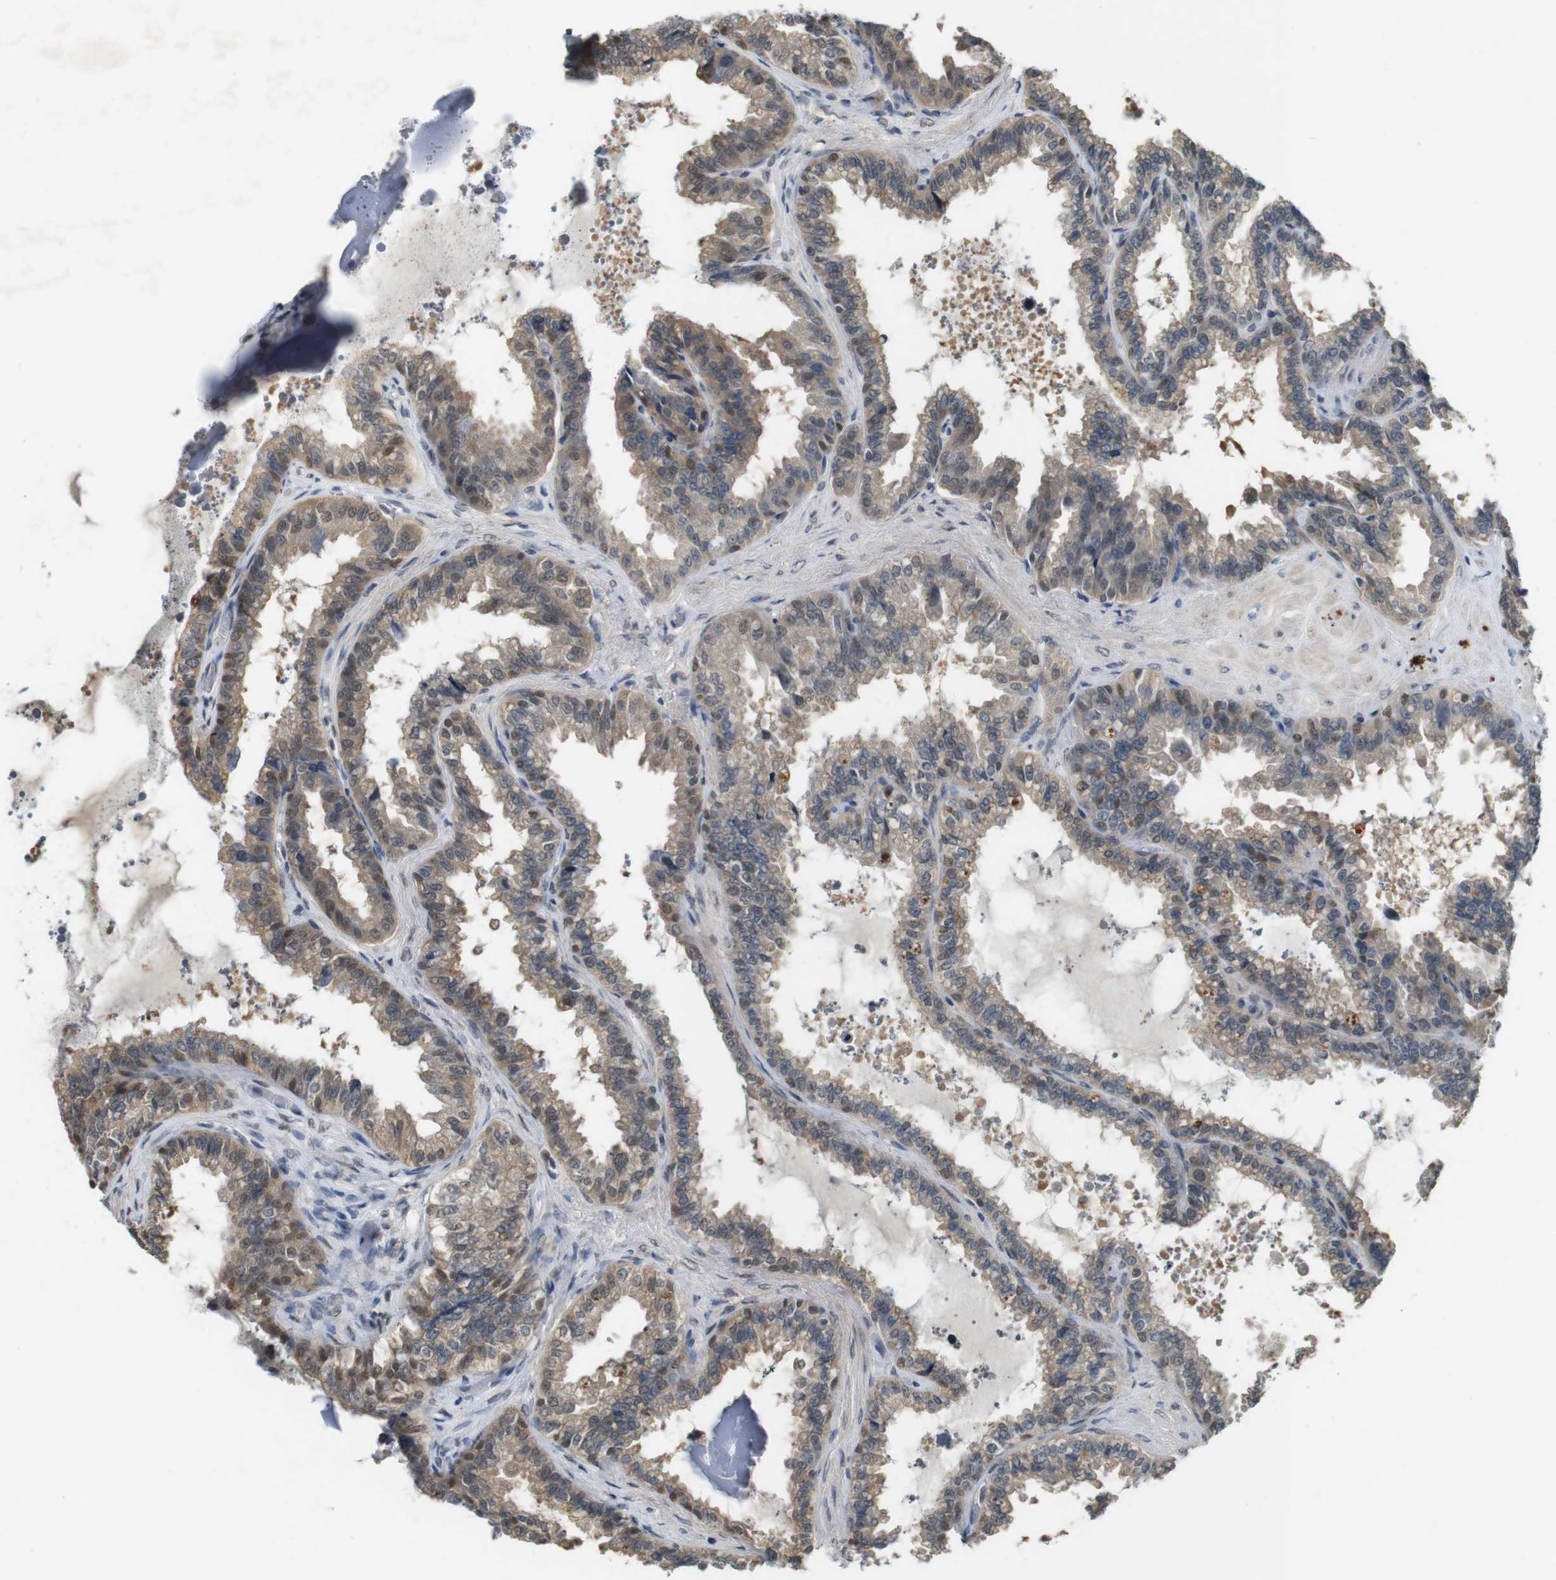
{"staining": {"intensity": "weak", "quantity": ">75%", "location": "cytoplasmic/membranous,nuclear"}, "tissue": "seminal vesicle", "cell_type": "Glandular cells", "image_type": "normal", "snomed": [{"axis": "morphology", "description": "Normal tissue, NOS"}, {"axis": "topography", "description": "Seminal veicle"}], "caption": "Glandular cells demonstrate low levels of weak cytoplasmic/membranous,nuclear positivity in approximately >75% of cells in benign seminal vesicle. (DAB IHC with brightfield microscopy, high magnification).", "gene": "CDK14", "patient": {"sex": "male", "age": 46}}